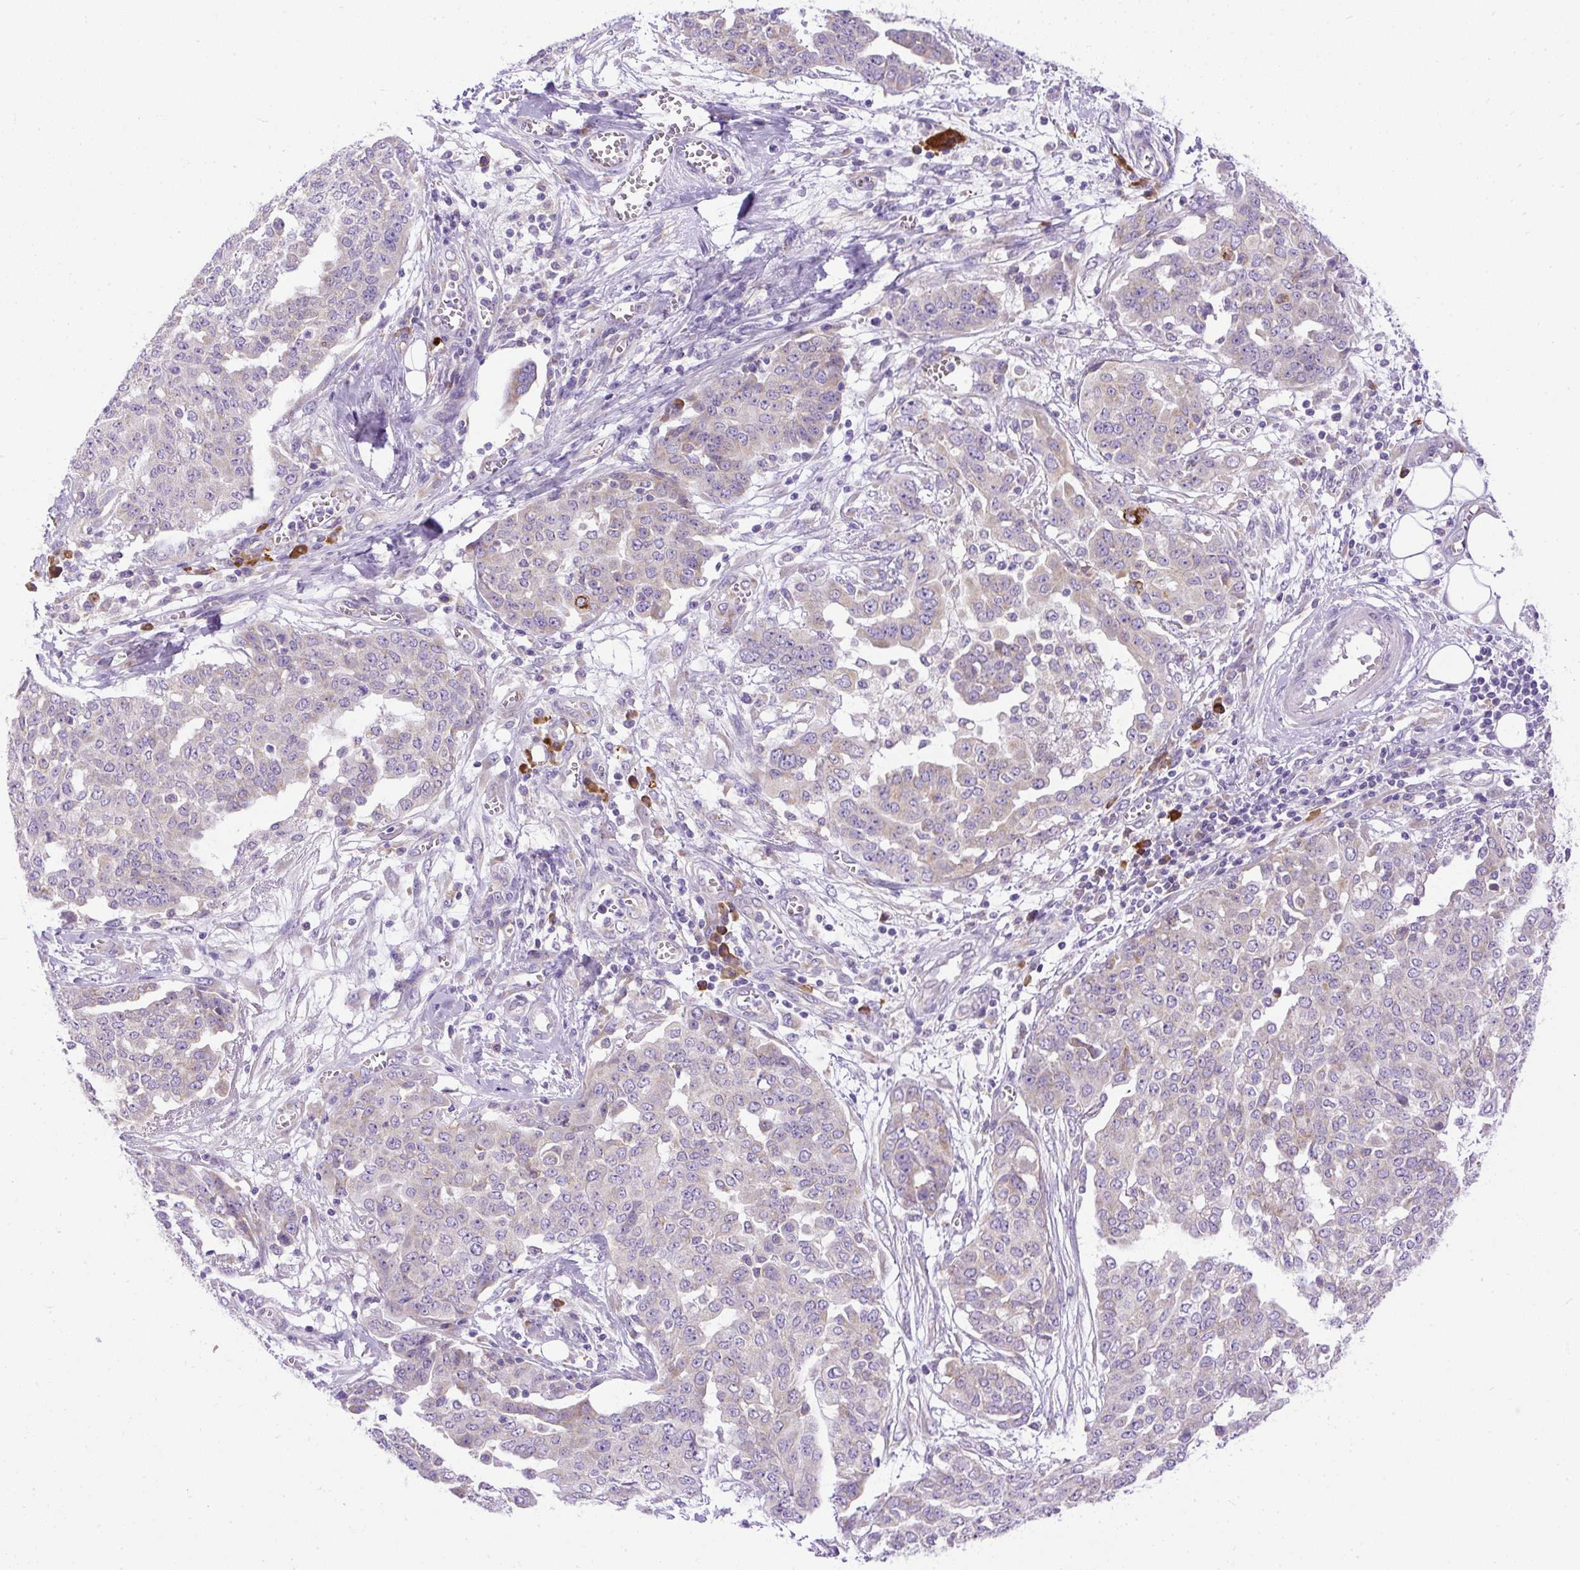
{"staining": {"intensity": "negative", "quantity": "none", "location": "none"}, "tissue": "ovarian cancer", "cell_type": "Tumor cells", "image_type": "cancer", "snomed": [{"axis": "morphology", "description": "Cystadenocarcinoma, serous, NOS"}, {"axis": "topography", "description": "Soft tissue"}, {"axis": "topography", "description": "Ovary"}], "caption": "DAB immunohistochemical staining of human ovarian serous cystadenocarcinoma demonstrates no significant staining in tumor cells.", "gene": "SYBU", "patient": {"sex": "female", "age": 57}}